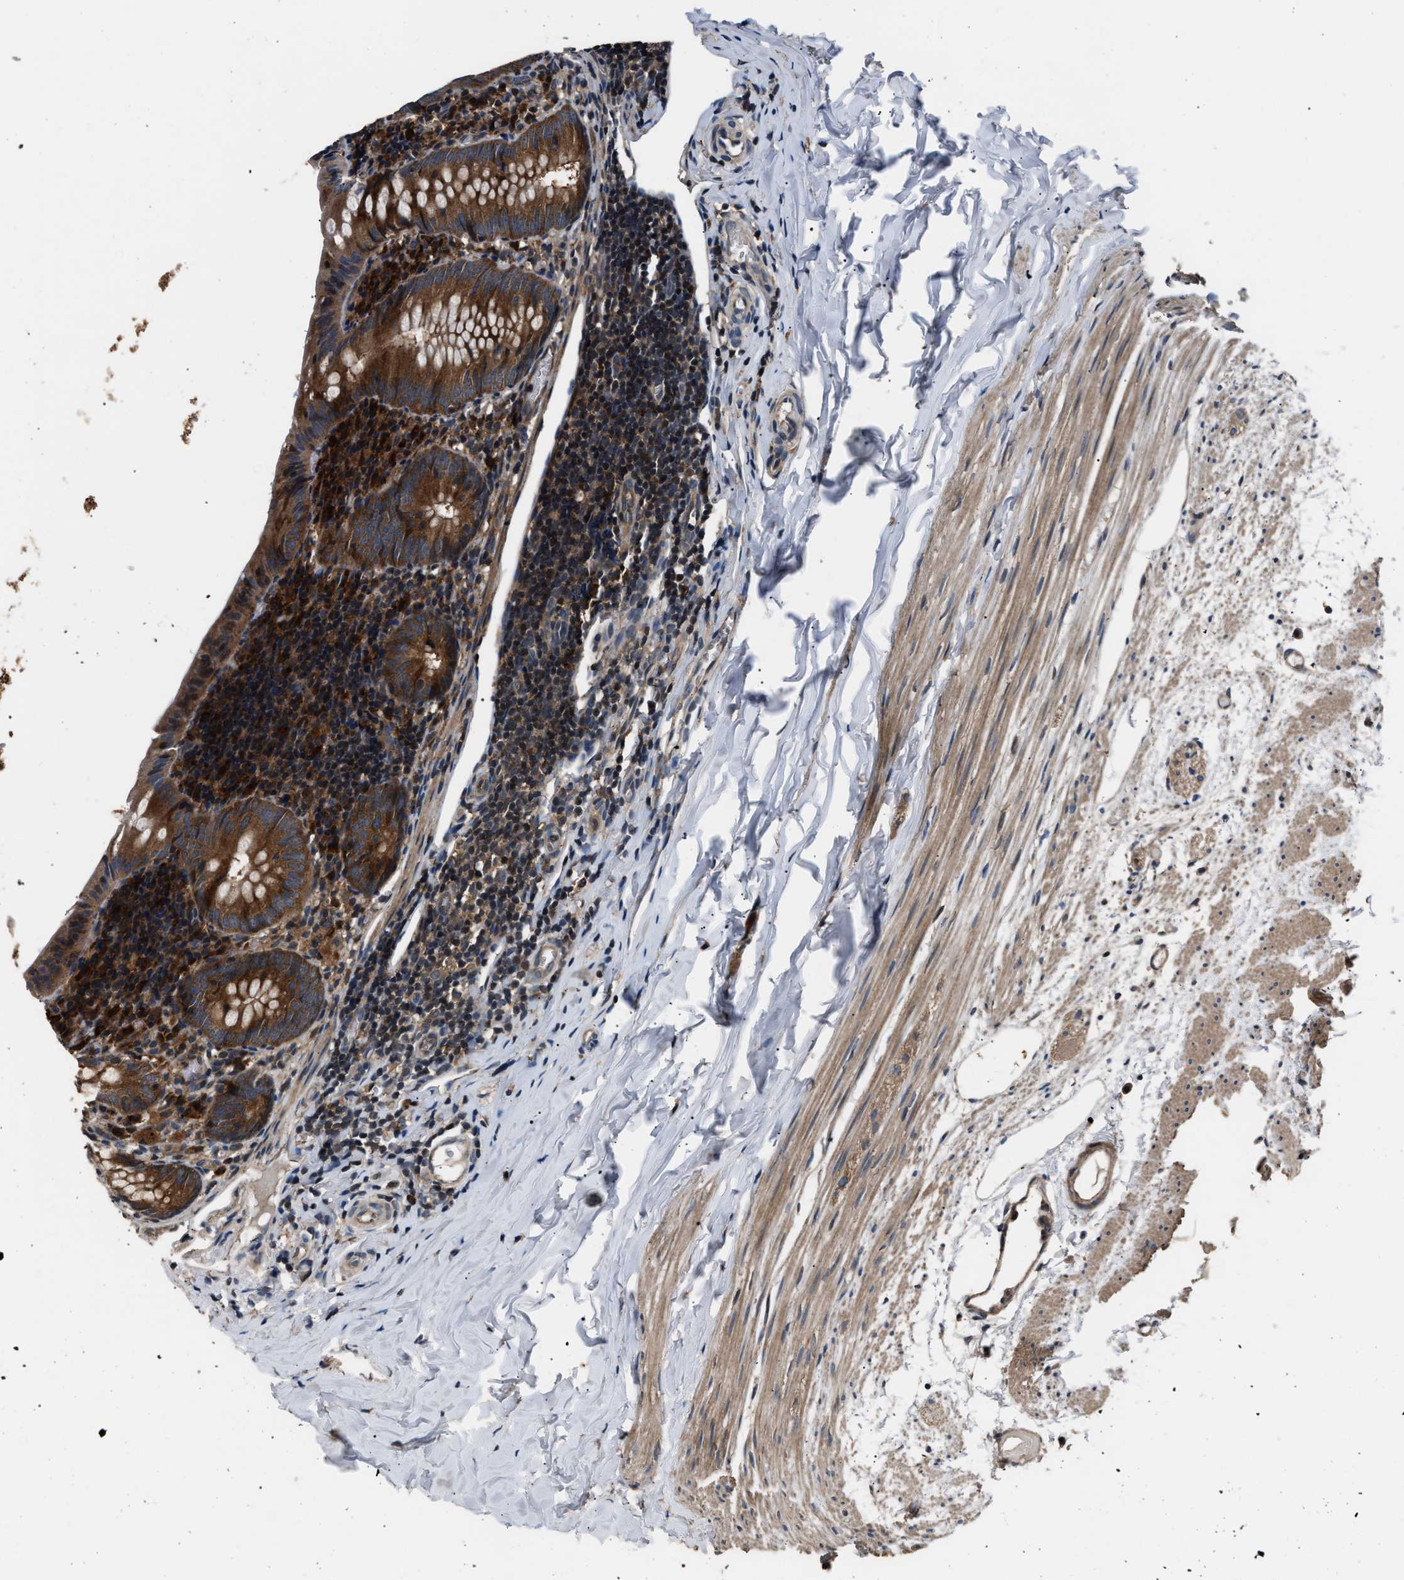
{"staining": {"intensity": "strong", "quantity": ">75%", "location": "cytoplasmic/membranous"}, "tissue": "appendix", "cell_type": "Glandular cells", "image_type": "normal", "snomed": [{"axis": "morphology", "description": "Normal tissue, NOS"}, {"axis": "topography", "description": "Appendix"}], "caption": "Immunohistochemistry (IHC) (DAB) staining of normal appendix shows strong cytoplasmic/membranous protein expression in approximately >75% of glandular cells. (brown staining indicates protein expression, while blue staining denotes nuclei).", "gene": "IMPDH2", "patient": {"sex": "female", "age": 10}}